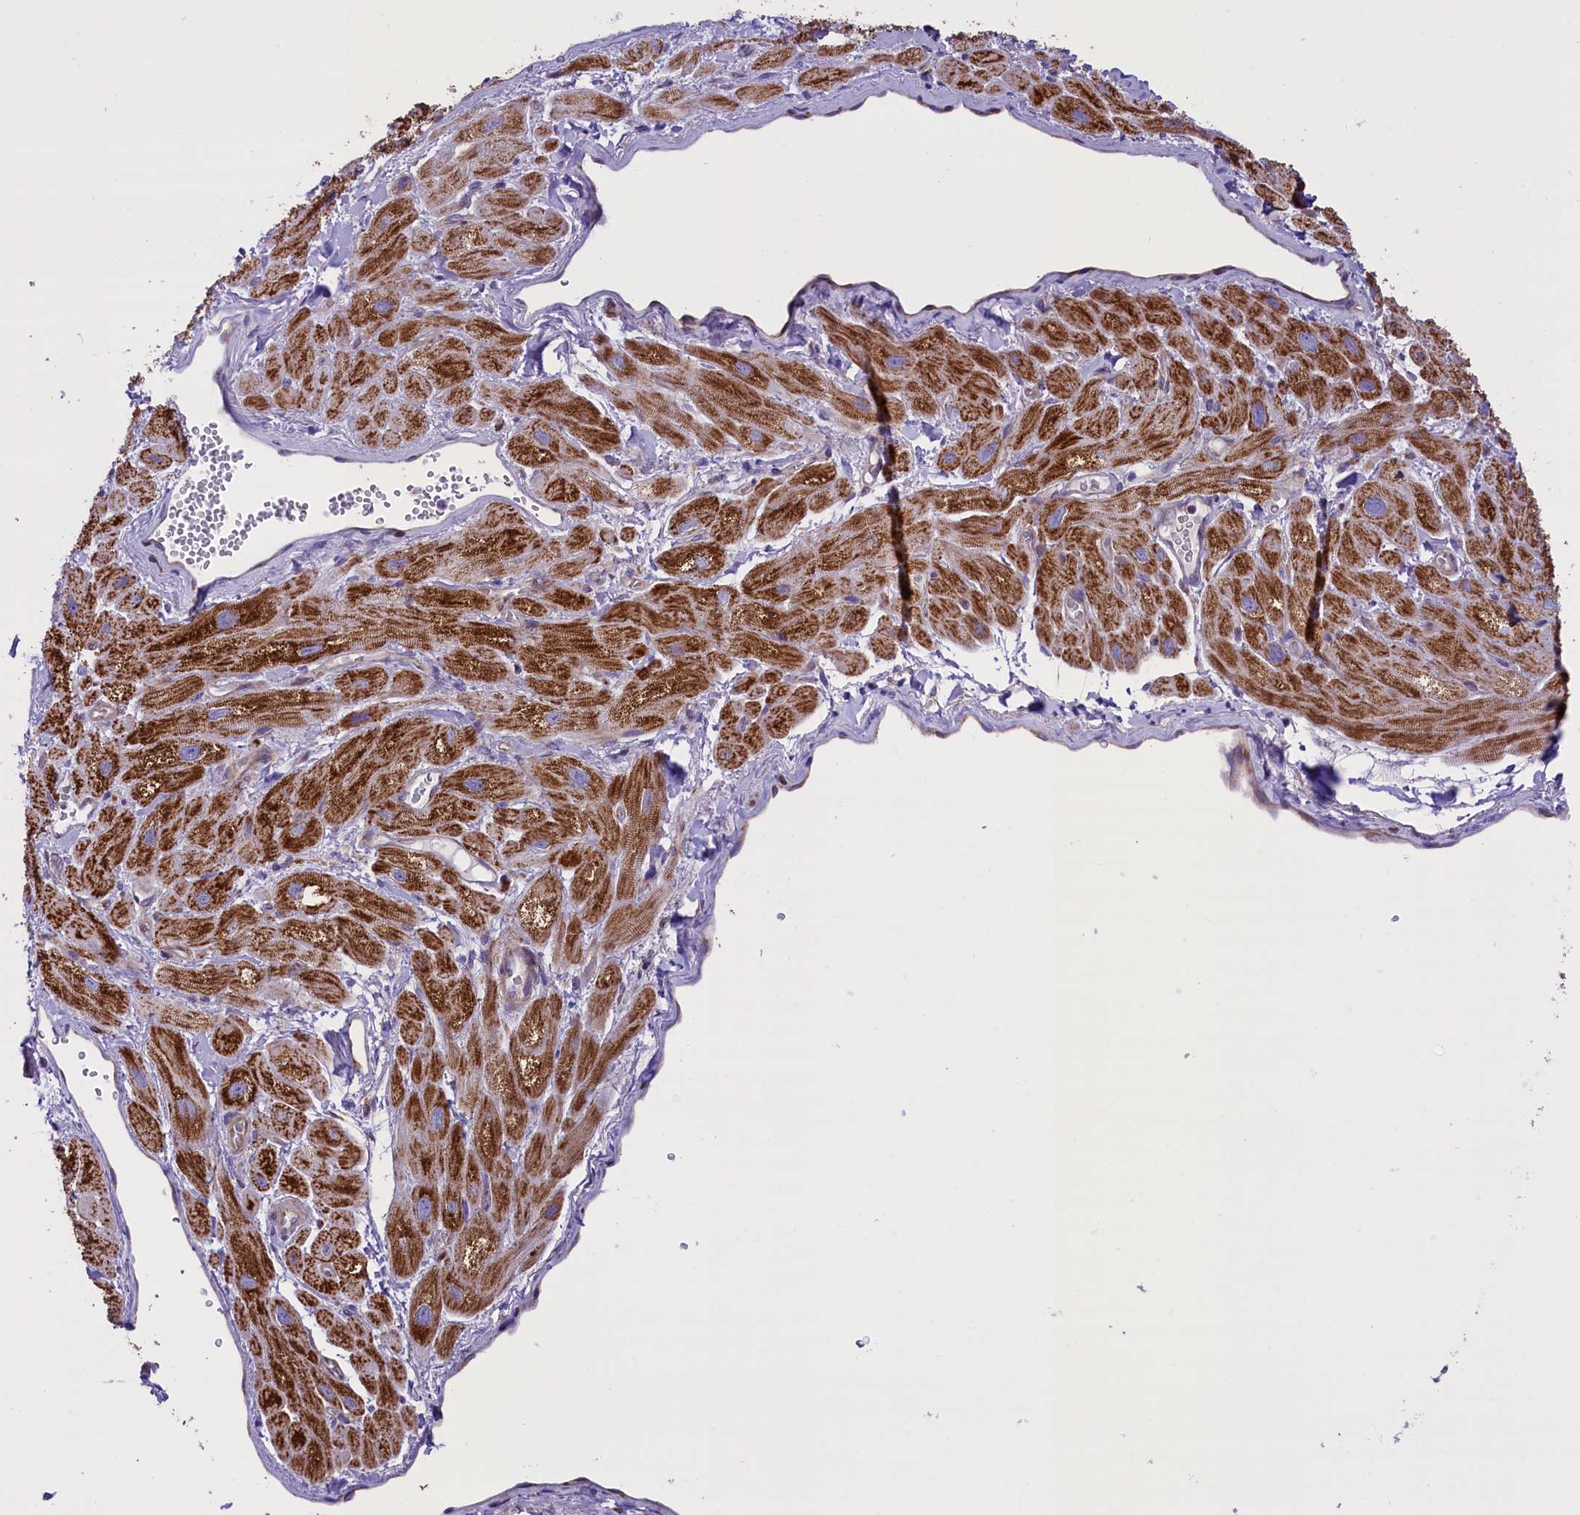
{"staining": {"intensity": "strong", "quantity": ">75%", "location": "cytoplasmic/membranous"}, "tissue": "heart muscle", "cell_type": "Cardiomyocytes", "image_type": "normal", "snomed": [{"axis": "morphology", "description": "Normal tissue, NOS"}, {"axis": "topography", "description": "Heart"}], "caption": "Heart muscle stained for a protein (brown) demonstrates strong cytoplasmic/membranous positive positivity in approximately >75% of cardiomyocytes.", "gene": "PTPRU", "patient": {"sex": "male", "age": 65}}